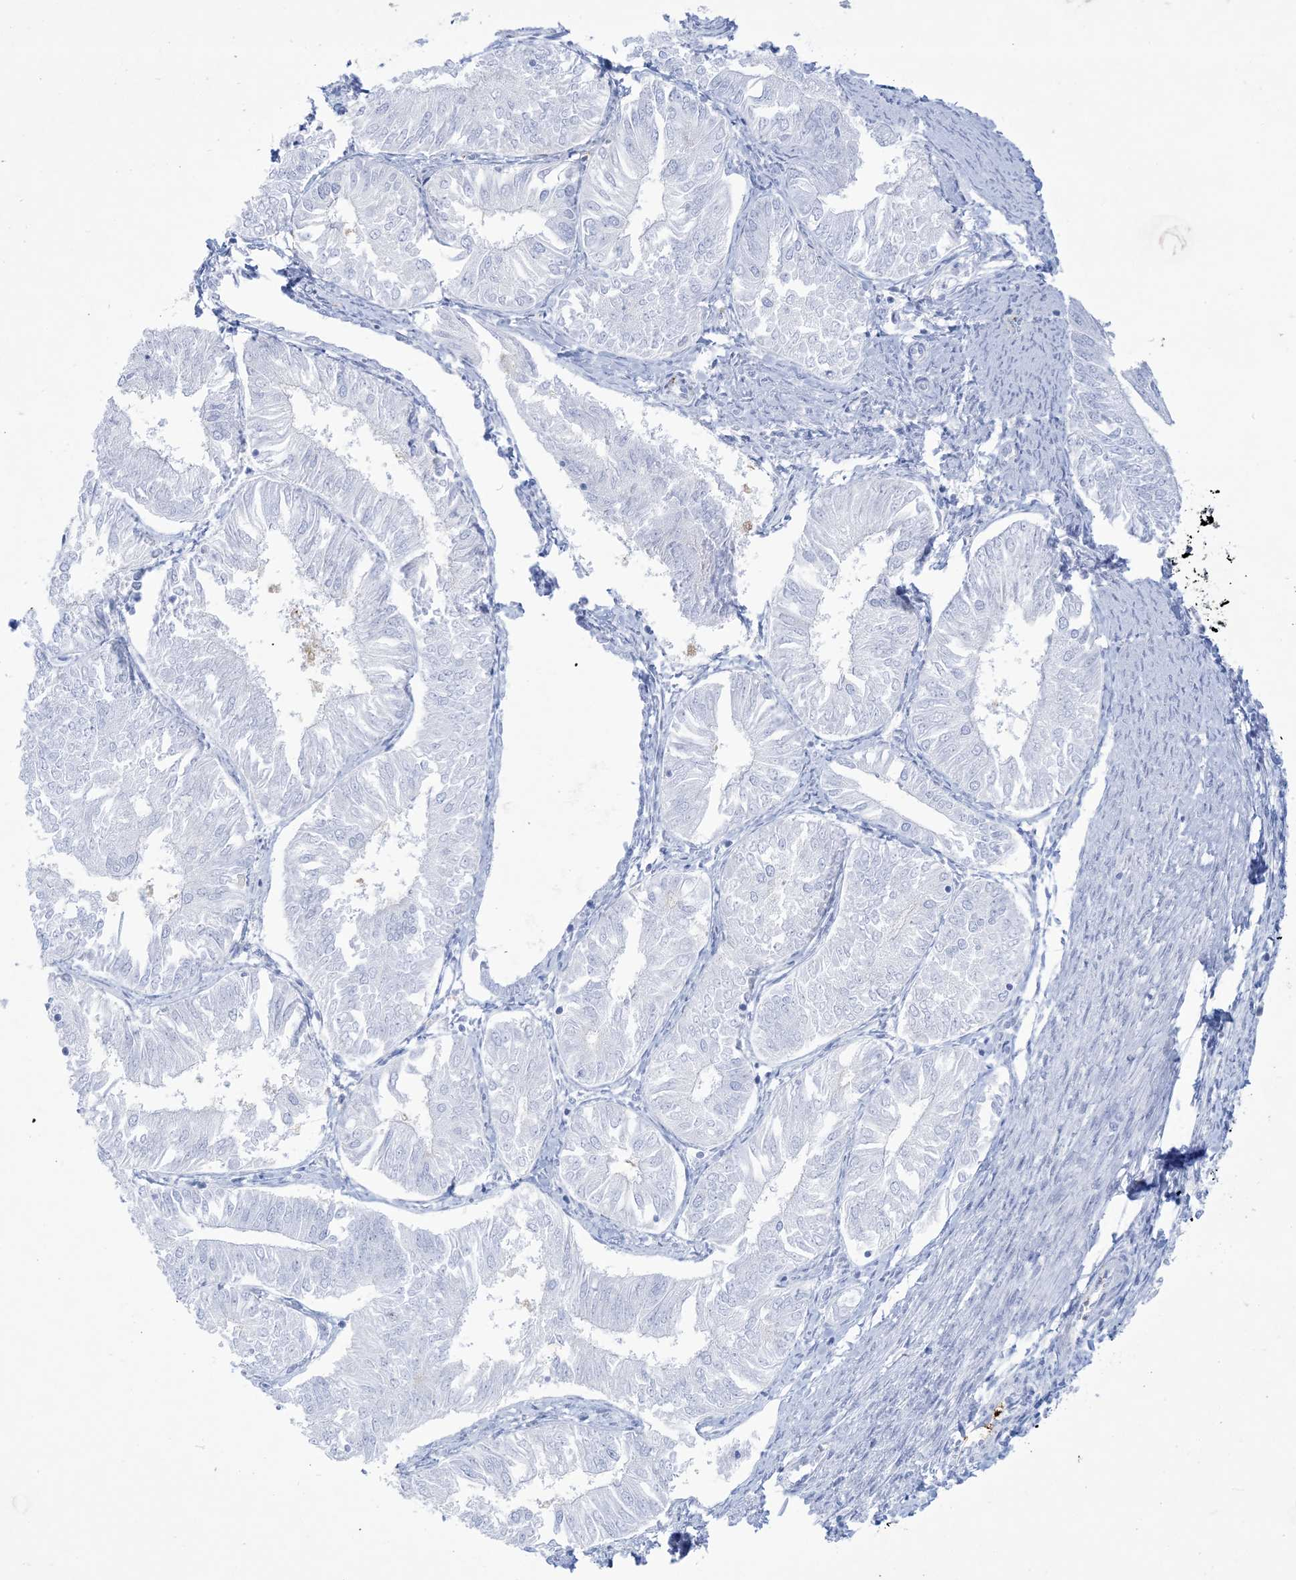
{"staining": {"intensity": "negative", "quantity": "none", "location": "none"}, "tissue": "endometrial cancer", "cell_type": "Tumor cells", "image_type": "cancer", "snomed": [{"axis": "morphology", "description": "Adenocarcinoma, NOS"}, {"axis": "topography", "description": "Endometrium"}], "caption": "Endometrial cancer (adenocarcinoma) stained for a protein using immunohistochemistry (IHC) reveals no staining tumor cells.", "gene": "B3GNT7", "patient": {"sex": "female", "age": 58}}